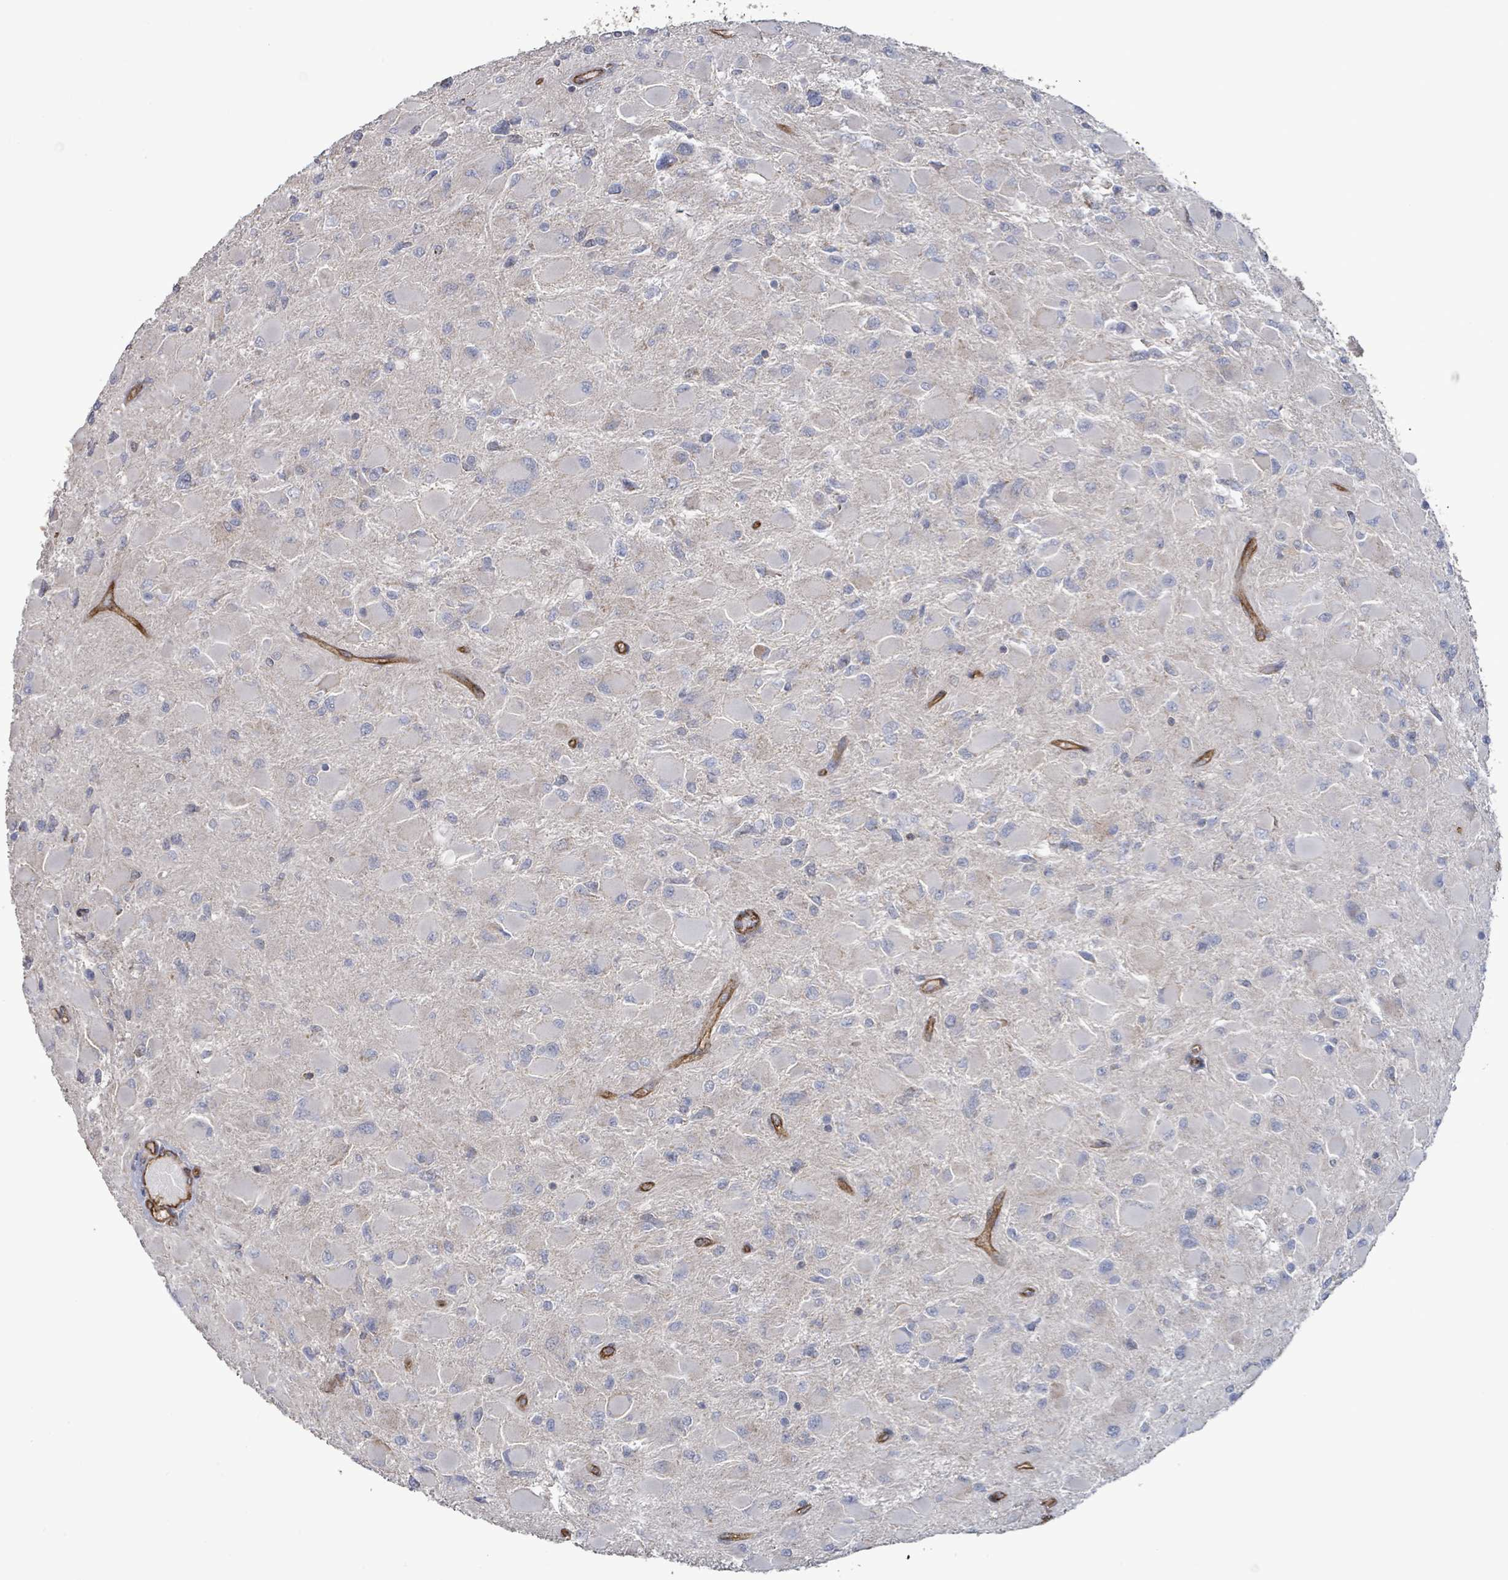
{"staining": {"intensity": "negative", "quantity": "none", "location": "none"}, "tissue": "glioma", "cell_type": "Tumor cells", "image_type": "cancer", "snomed": [{"axis": "morphology", "description": "Glioma, malignant, High grade"}, {"axis": "topography", "description": "Cerebral cortex"}], "caption": "DAB immunohistochemical staining of high-grade glioma (malignant) exhibits no significant positivity in tumor cells.", "gene": "KANK3", "patient": {"sex": "female", "age": 36}}